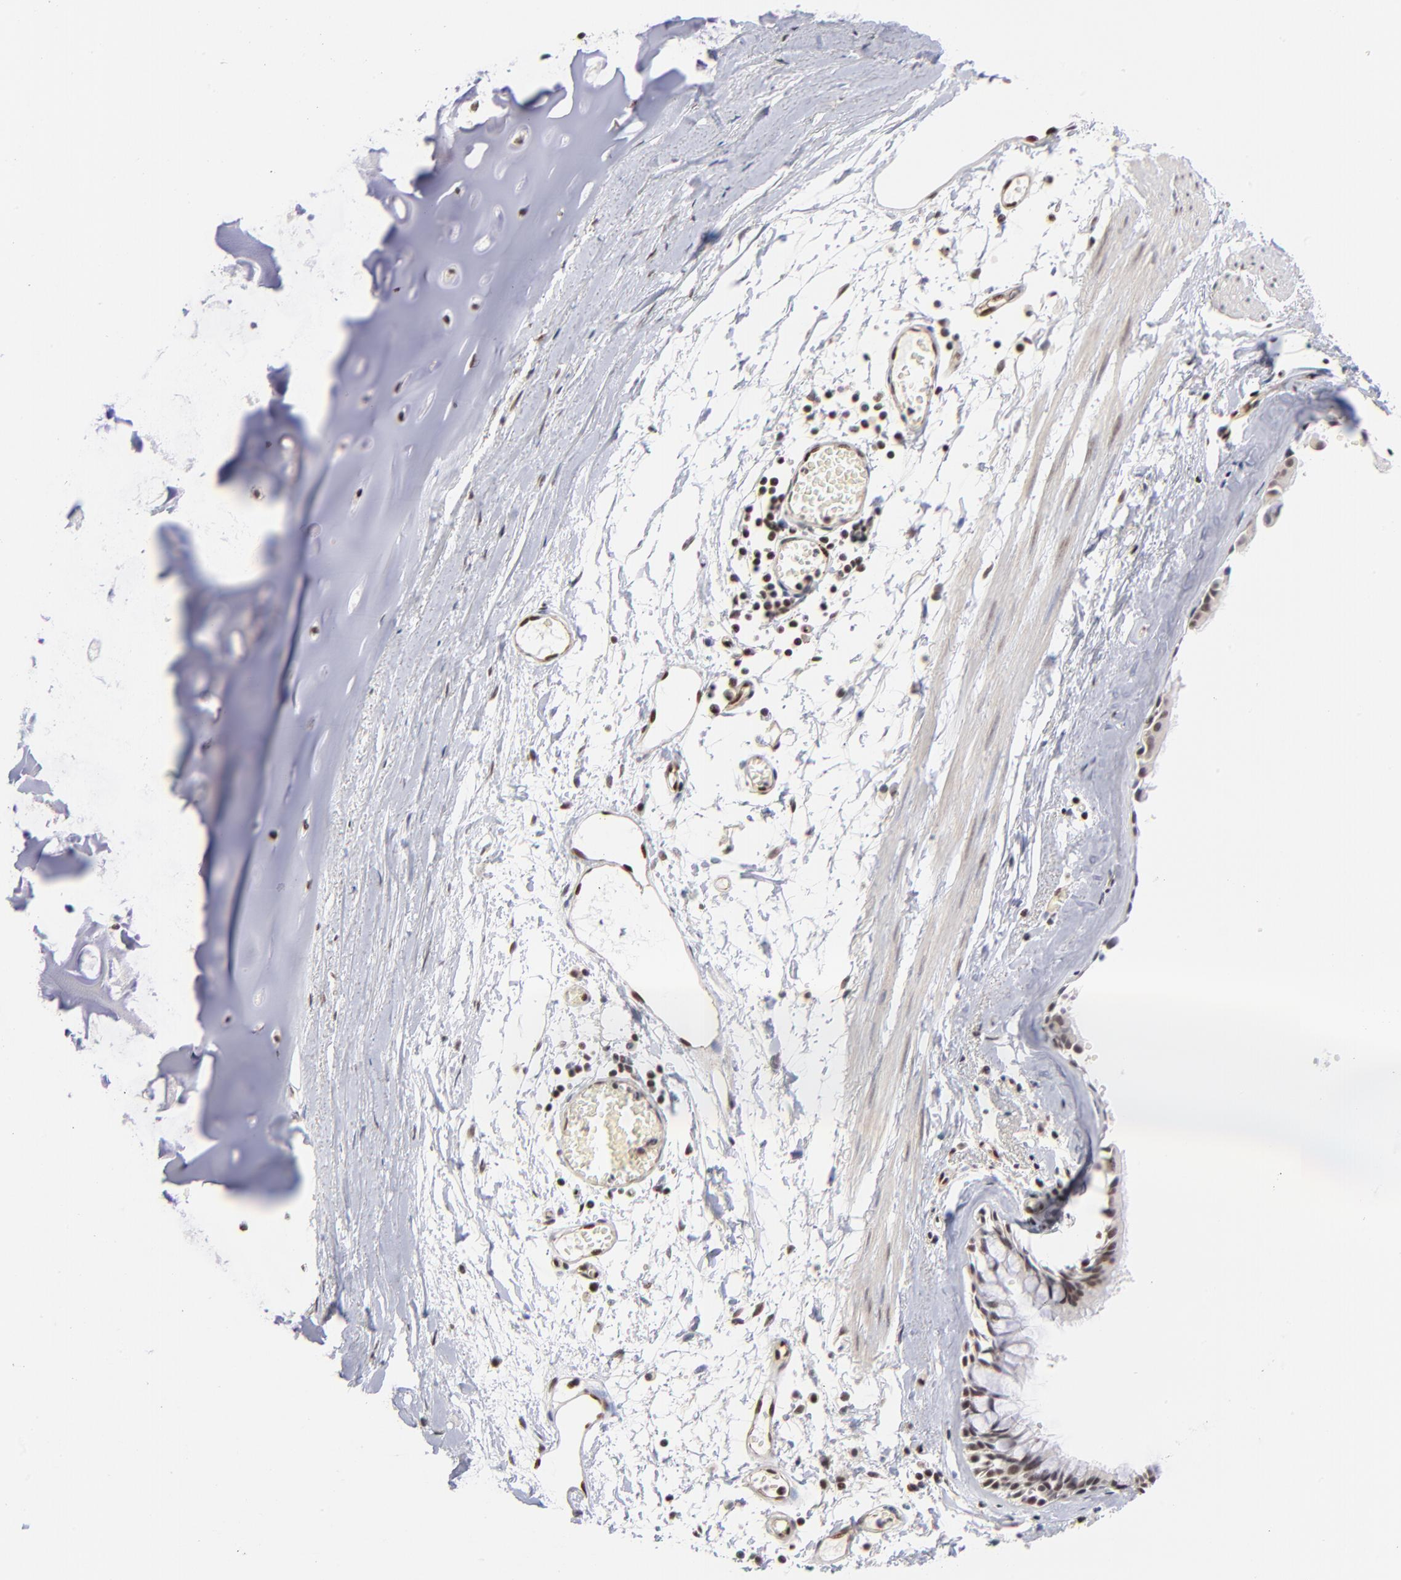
{"staining": {"intensity": "weak", "quantity": ">75%", "location": "nuclear"}, "tissue": "bronchus", "cell_type": "Respiratory epithelial cells", "image_type": "normal", "snomed": [{"axis": "morphology", "description": "Normal tissue, NOS"}, {"axis": "topography", "description": "Bronchus"}, {"axis": "topography", "description": "Lung"}], "caption": "Immunohistochemical staining of benign human bronchus displays >75% levels of weak nuclear protein expression in about >75% of respiratory epithelial cells.", "gene": "GABPA", "patient": {"sex": "female", "age": 56}}